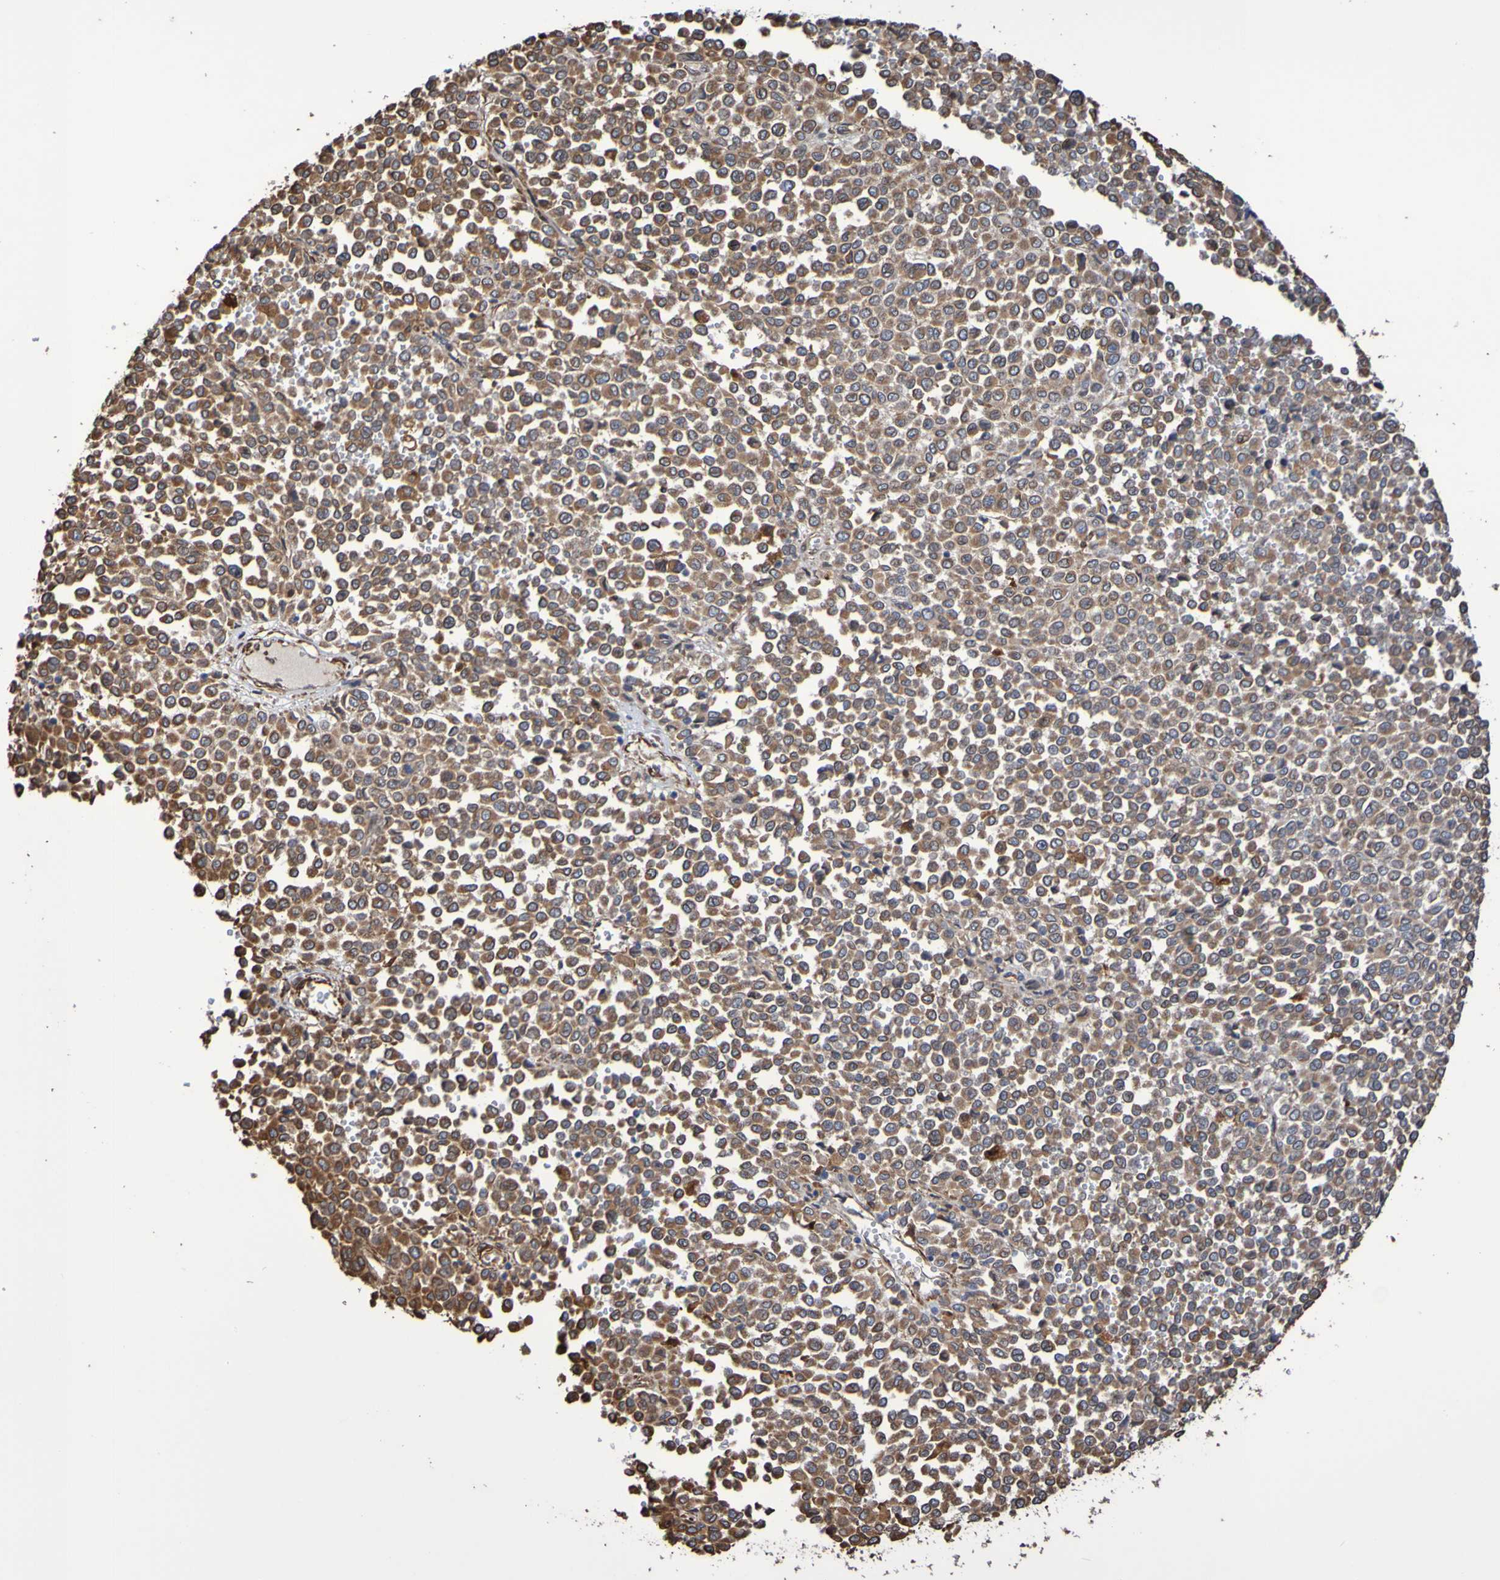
{"staining": {"intensity": "moderate", "quantity": ">75%", "location": "cytoplasmic/membranous"}, "tissue": "melanoma", "cell_type": "Tumor cells", "image_type": "cancer", "snomed": [{"axis": "morphology", "description": "Malignant melanoma, Metastatic site"}, {"axis": "topography", "description": "Pancreas"}], "caption": "Approximately >75% of tumor cells in melanoma display moderate cytoplasmic/membranous protein expression as visualized by brown immunohistochemical staining.", "gene": "RAB11A", "patient": {"sex": "female", "age": 30}}